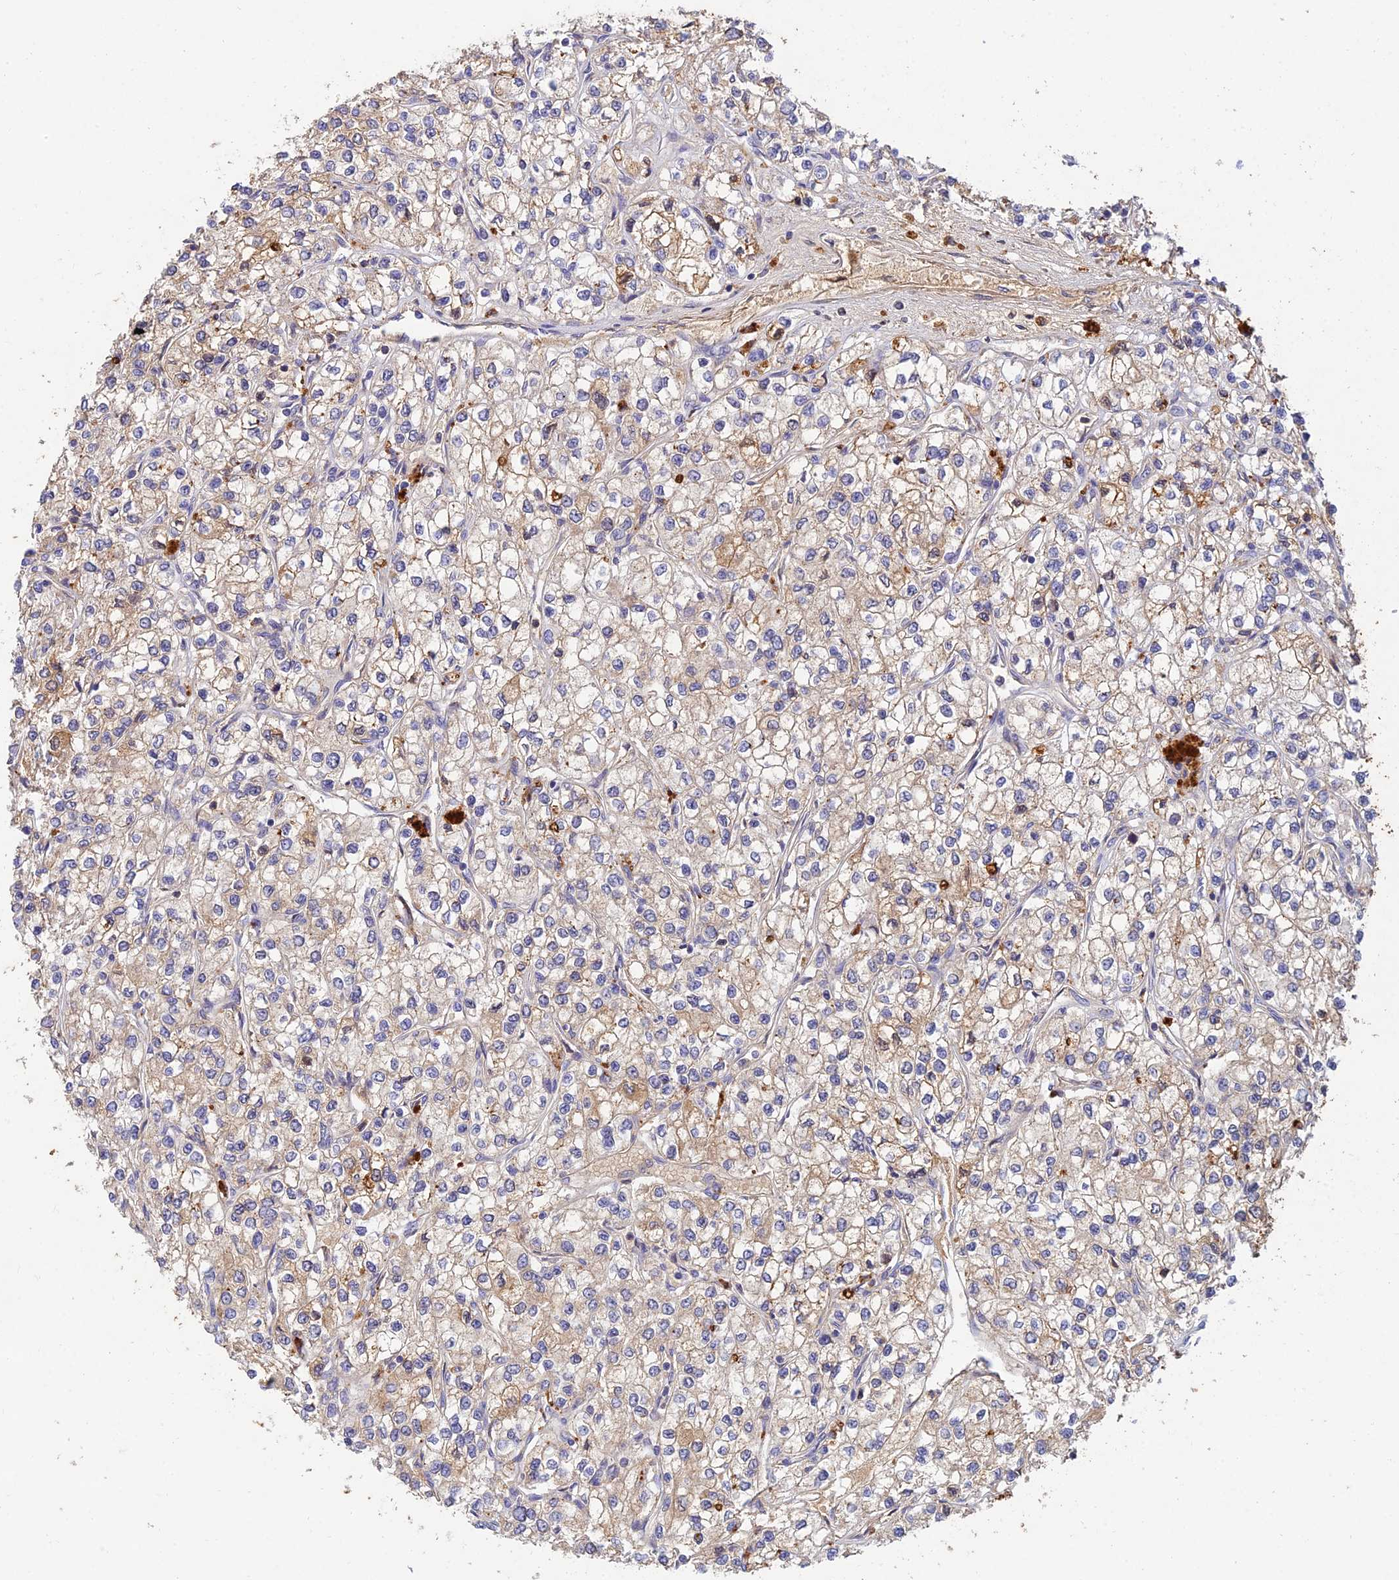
{"staining": {"intensity": "weak", "quantity": "<25%", "location": "cytoplasmic/membranous"}, "tissue": "renal cancer", "cell_type": "Tumor cells", "image_type": "cancer", "snomed": [{"axis": "morphology", "description": "Adenocarcinoma, NOS"}, {"axis": "topography", "description": "Kidney"}], "caption": "Renal cancer (adenocarcinoma) stained for a protein using IHC reveals no staining tumor cells.", "gene": "ACSM5", "patient": {"sex": "male", "age": 80}}